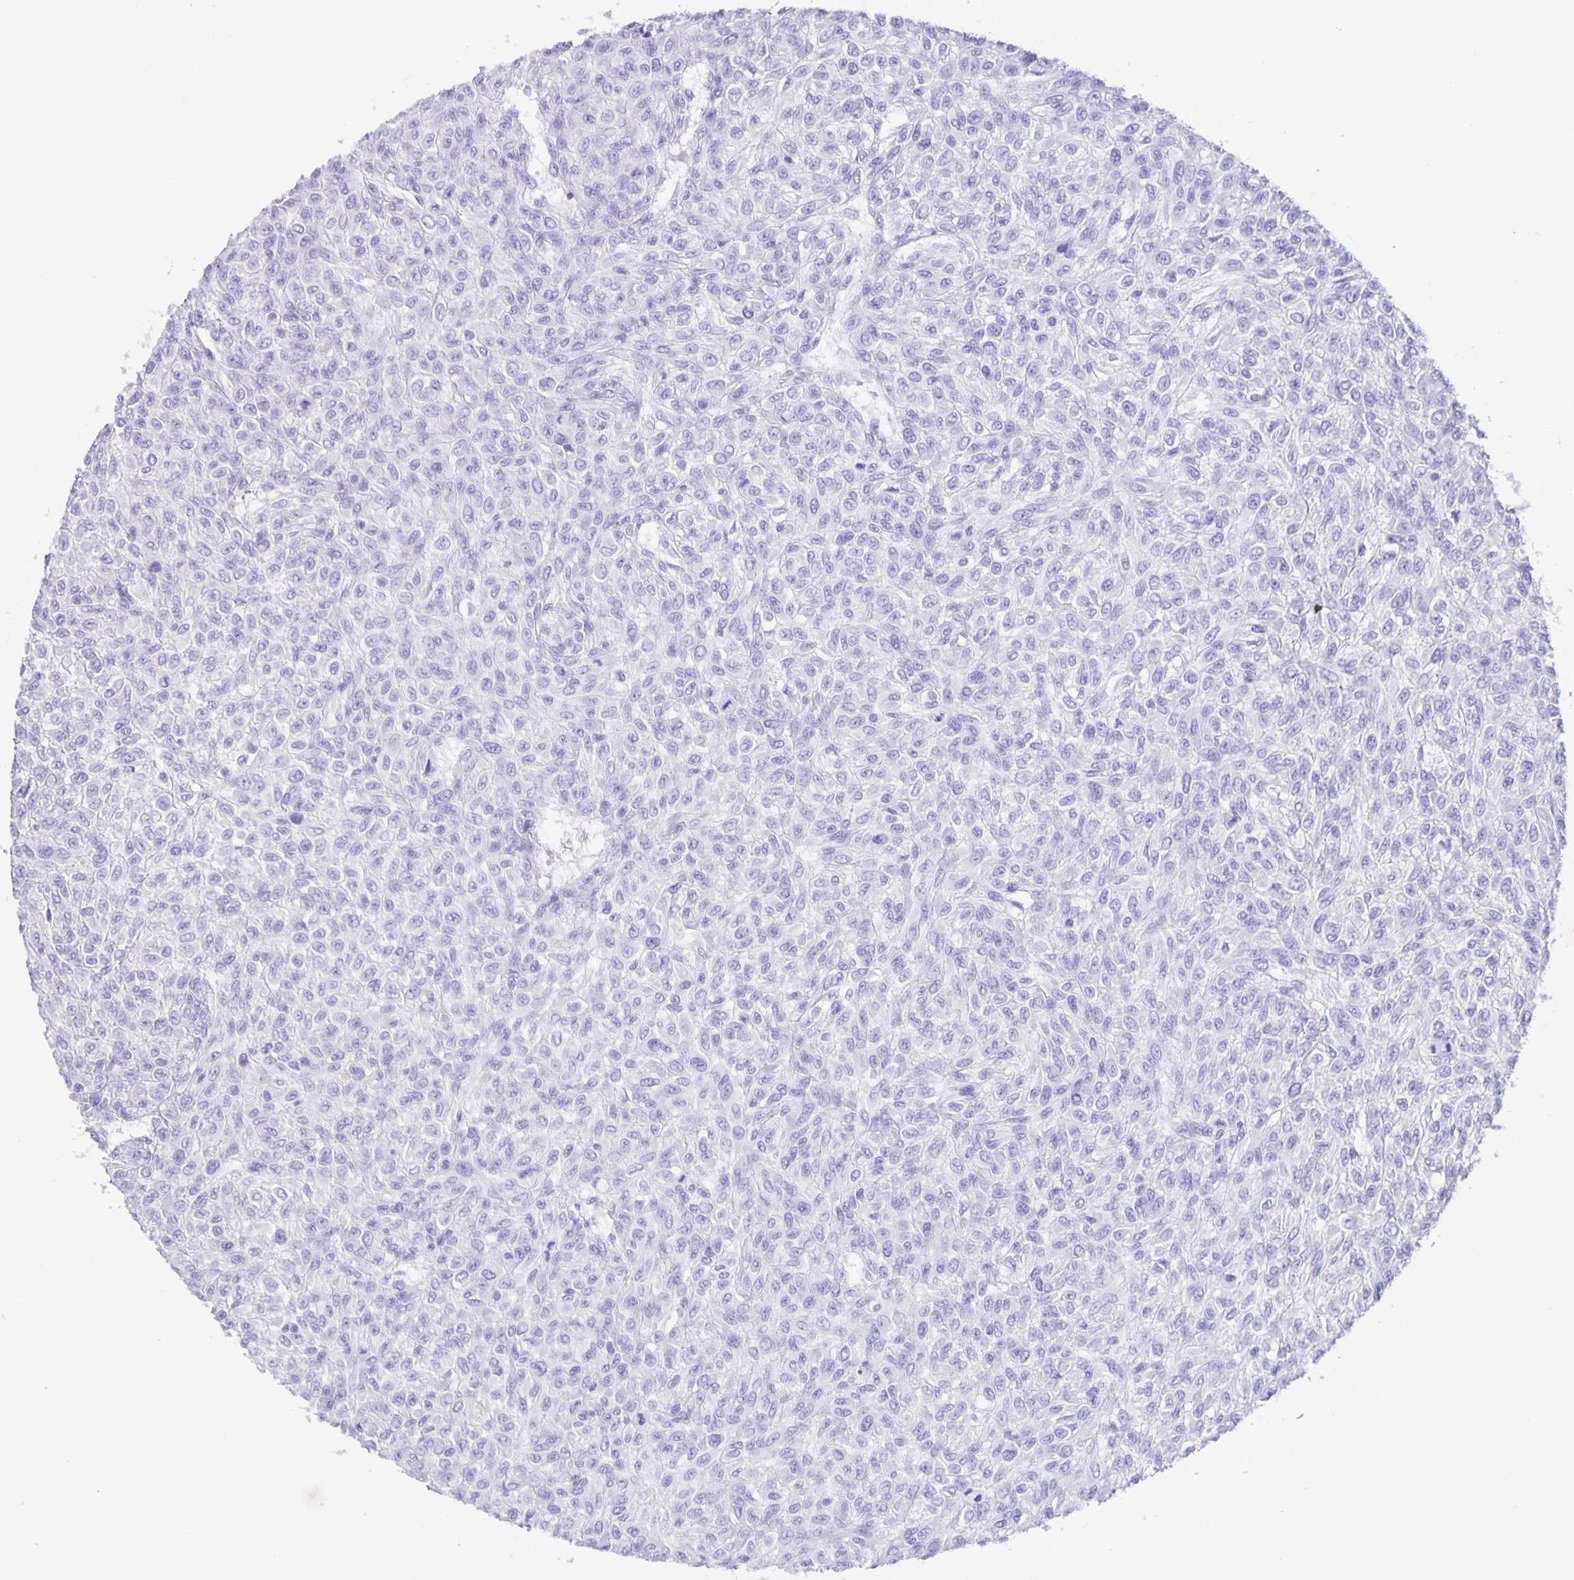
{"staining": {"intensity": "negative", "quantity": "none", "location": "none"}, "tissue": "renal cancer", "cell_type": "Tumor cells", "image_type": "cancer", "snomed": [{"axis": "morphology", "description": "Adenocarcinoma, NOS"}, {"axis": "topography", "description": "Kidney"}], "caption": "Tumor cells are negative for protein expression in human renal adenocarcinoma.", "gene": "GUCA2A", "patient": {"sex": "male", "age": 58}}